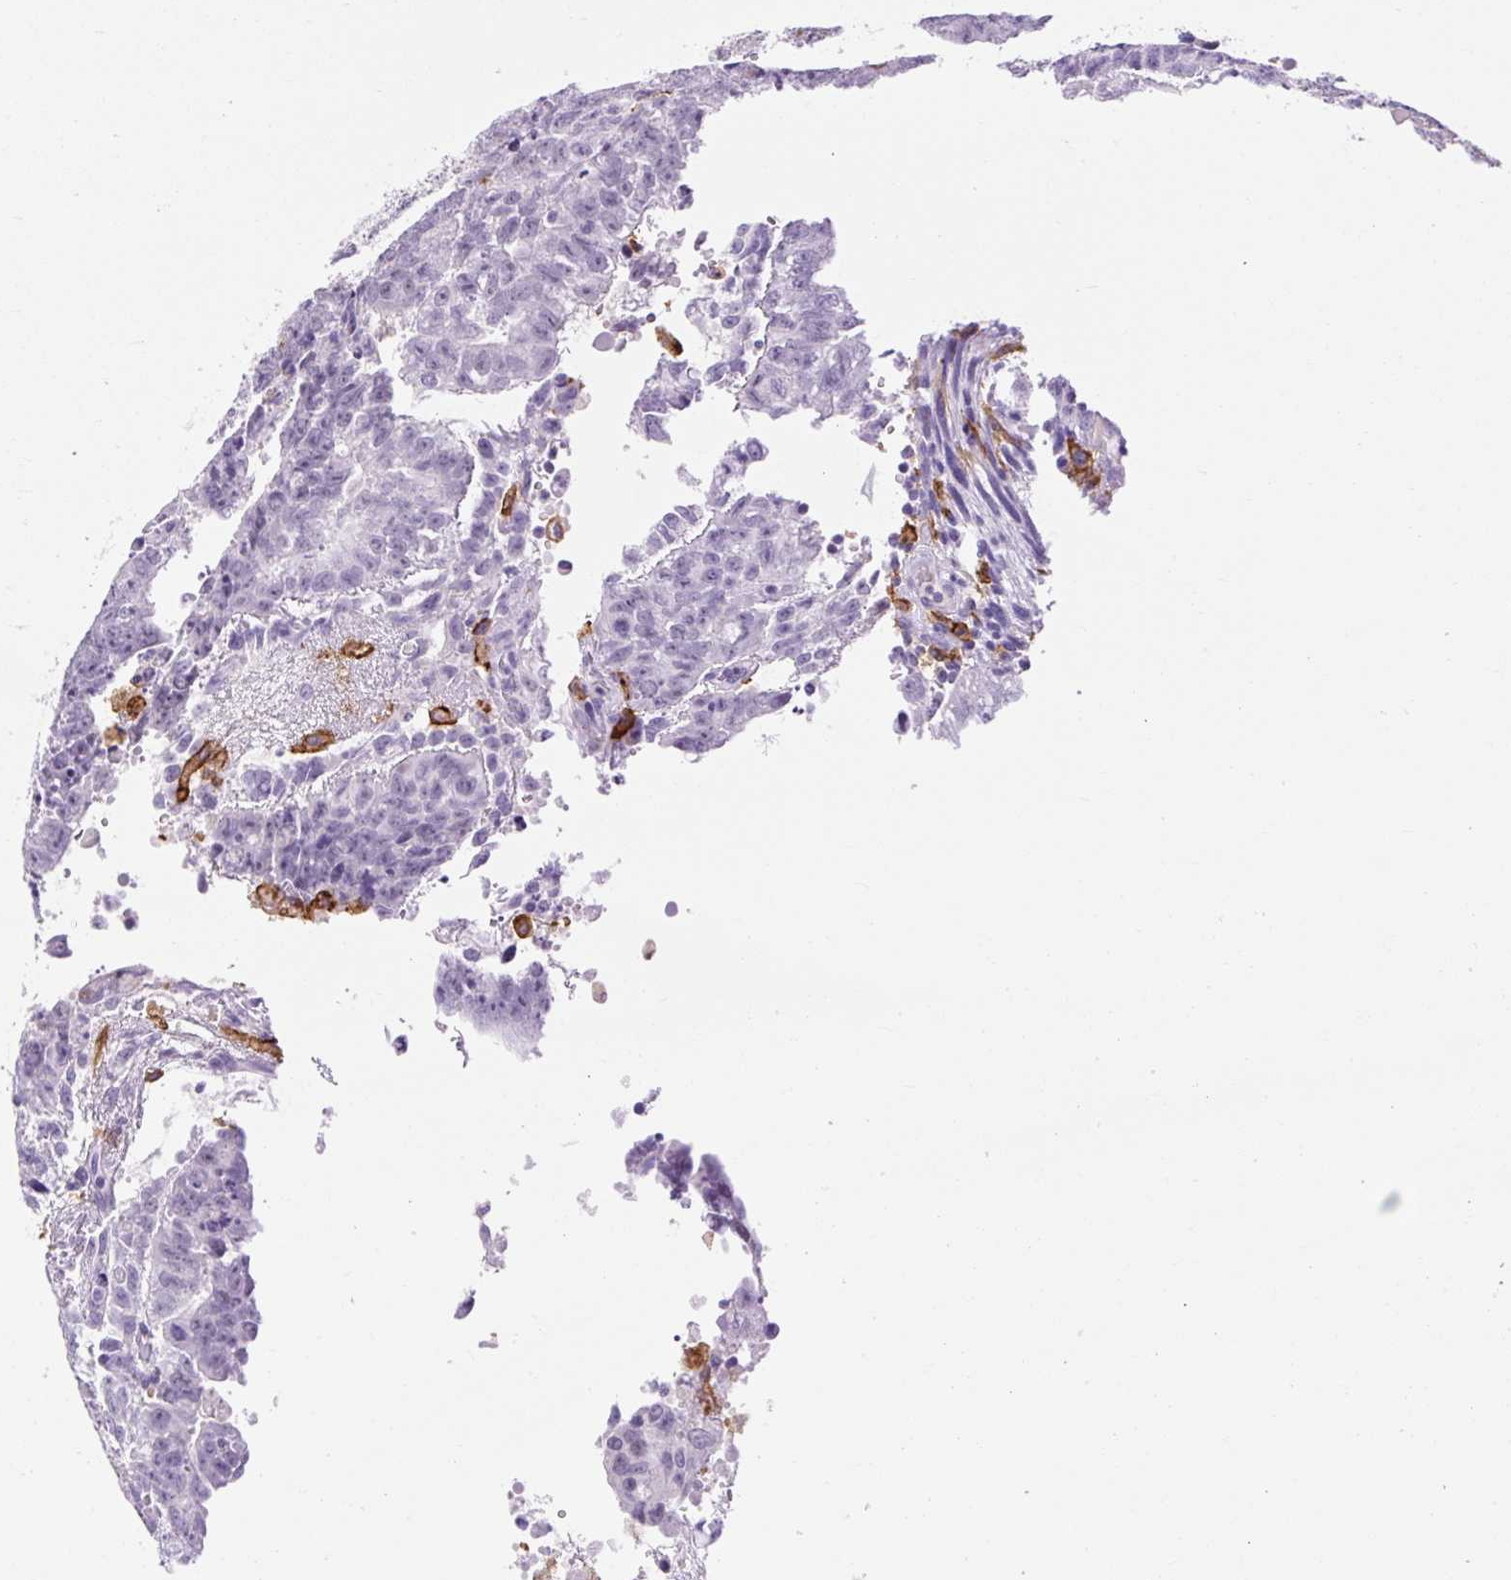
{"staining": {"intensity": "negative", "quantity": "none", "location": "none"}, "tissue": "testis cancer", "cell_type": "Tumor cells", "image_type": "cancer", "snomed": [{"axis": "morphology", "description": "Carcinoma, Embryonal, NOS"}, {"axis": "topography", "description": "Testis"}], "caption": "This is a micrograph of immunohistochemistry (IHC) staining of testis cancer, which shows no expression in tumor cells.", "gene": "SIGLEC1", "patient": {"sex": "male", "age": 24}}